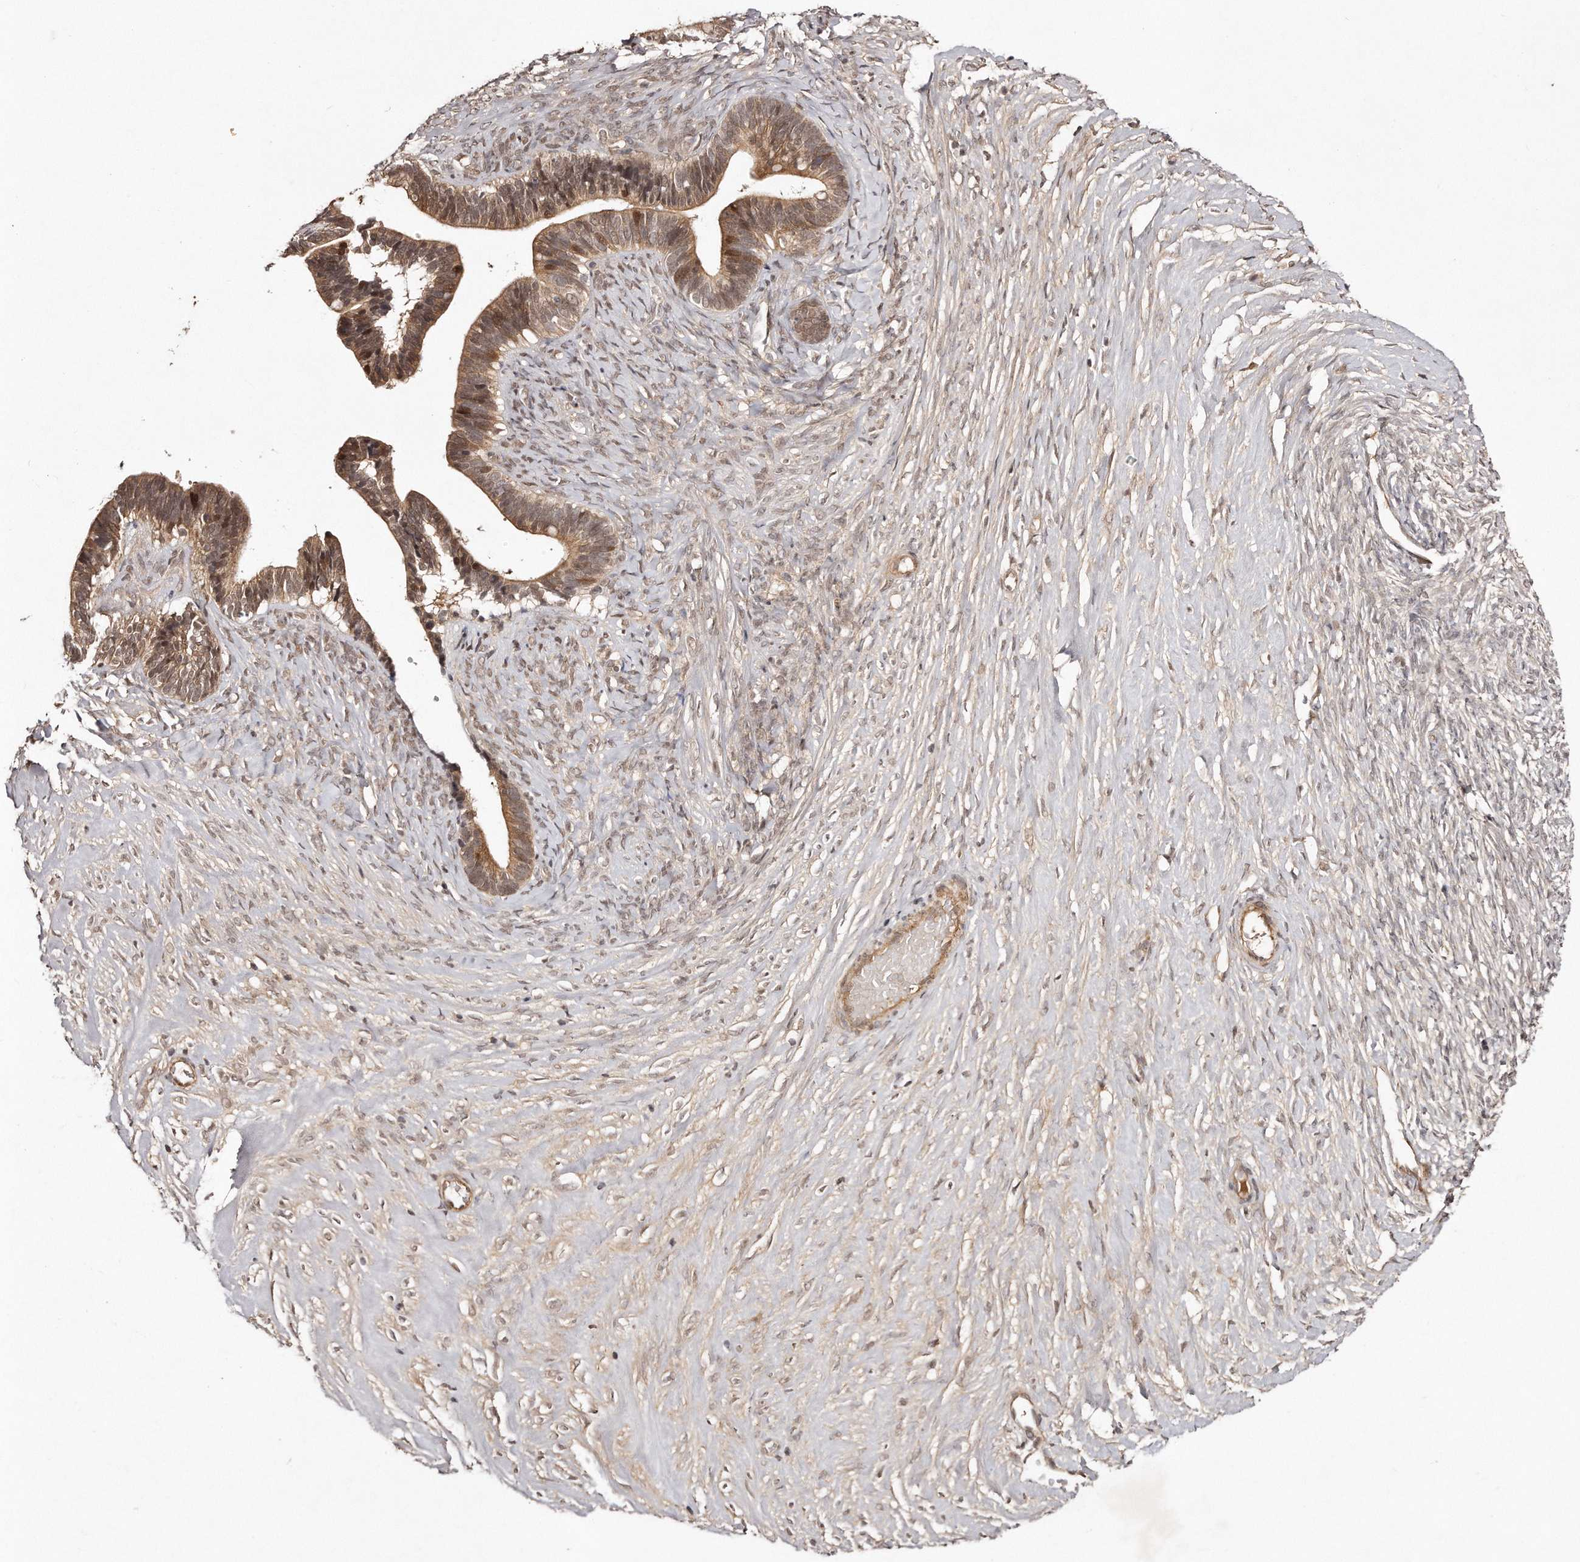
{"staining": {"intensity": "moderate", "quantity": ">75%", "location": "cytoplasmic/membranous,nuclear"}, "tissue": "ovarian cancer", "cell_type": "Tumor cells", "image_type": "cancer", "snomed": [{"axis": "morphology", "description": "Cystadenocarcinoma, serous, NOS"}, {"axis": "topography", "description": "Ovary"}], "caption": "Human ovarian cancer stained for a protein (brown) demonstrates moderate cytoplasmic/membranous and nuclear positive positivity in approximately >75% of tumor cells.", "gene": "SOX4", "patient": {"sex": "female", "age": 56}}